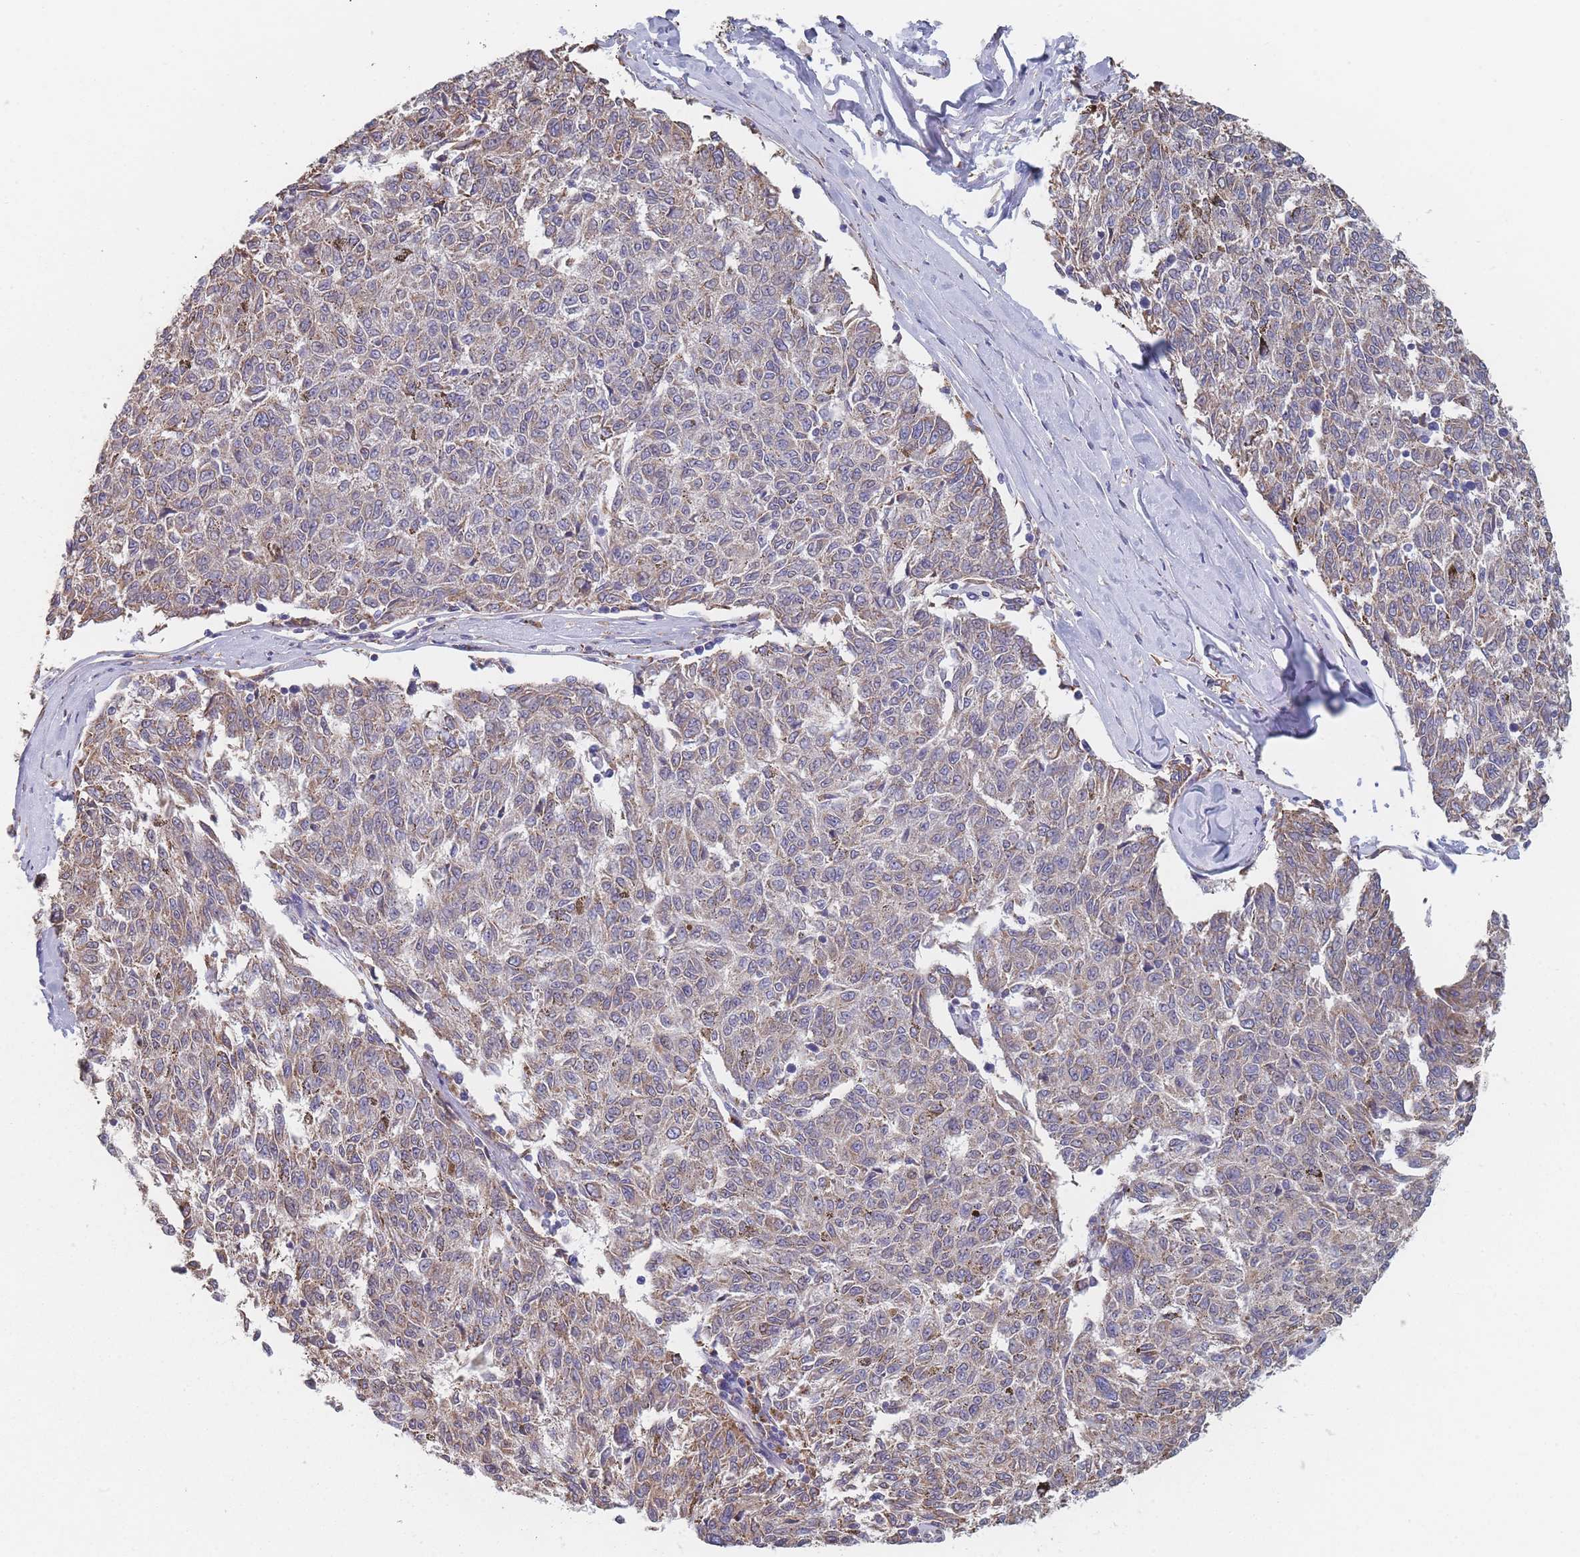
{"staining": {"intensity": "weak", "quantity": "25%-75%", "location": "cytoplasmic/membranous"}, "tissue": "melanoma", "cell_type": "Tumor cells", "image_type": "cancer", "snomed": [{"axis": "morphology", "description": "Malignant melanoma, NOS"}, {"axis": "topography", "description": "Skin"}], "caption": "The immunohistochemical stain highlights weak cytoplasmic/membranous expression in tumor cells of melanoma tissue. Using DAB (3,3'-diaminobenzidine) (brown) and hematoxylin (blue) stains, captured at high magnification using brightfield microscopy.", "gene": "OR7C2", "patient": {"sex": "female", "age": 72}}